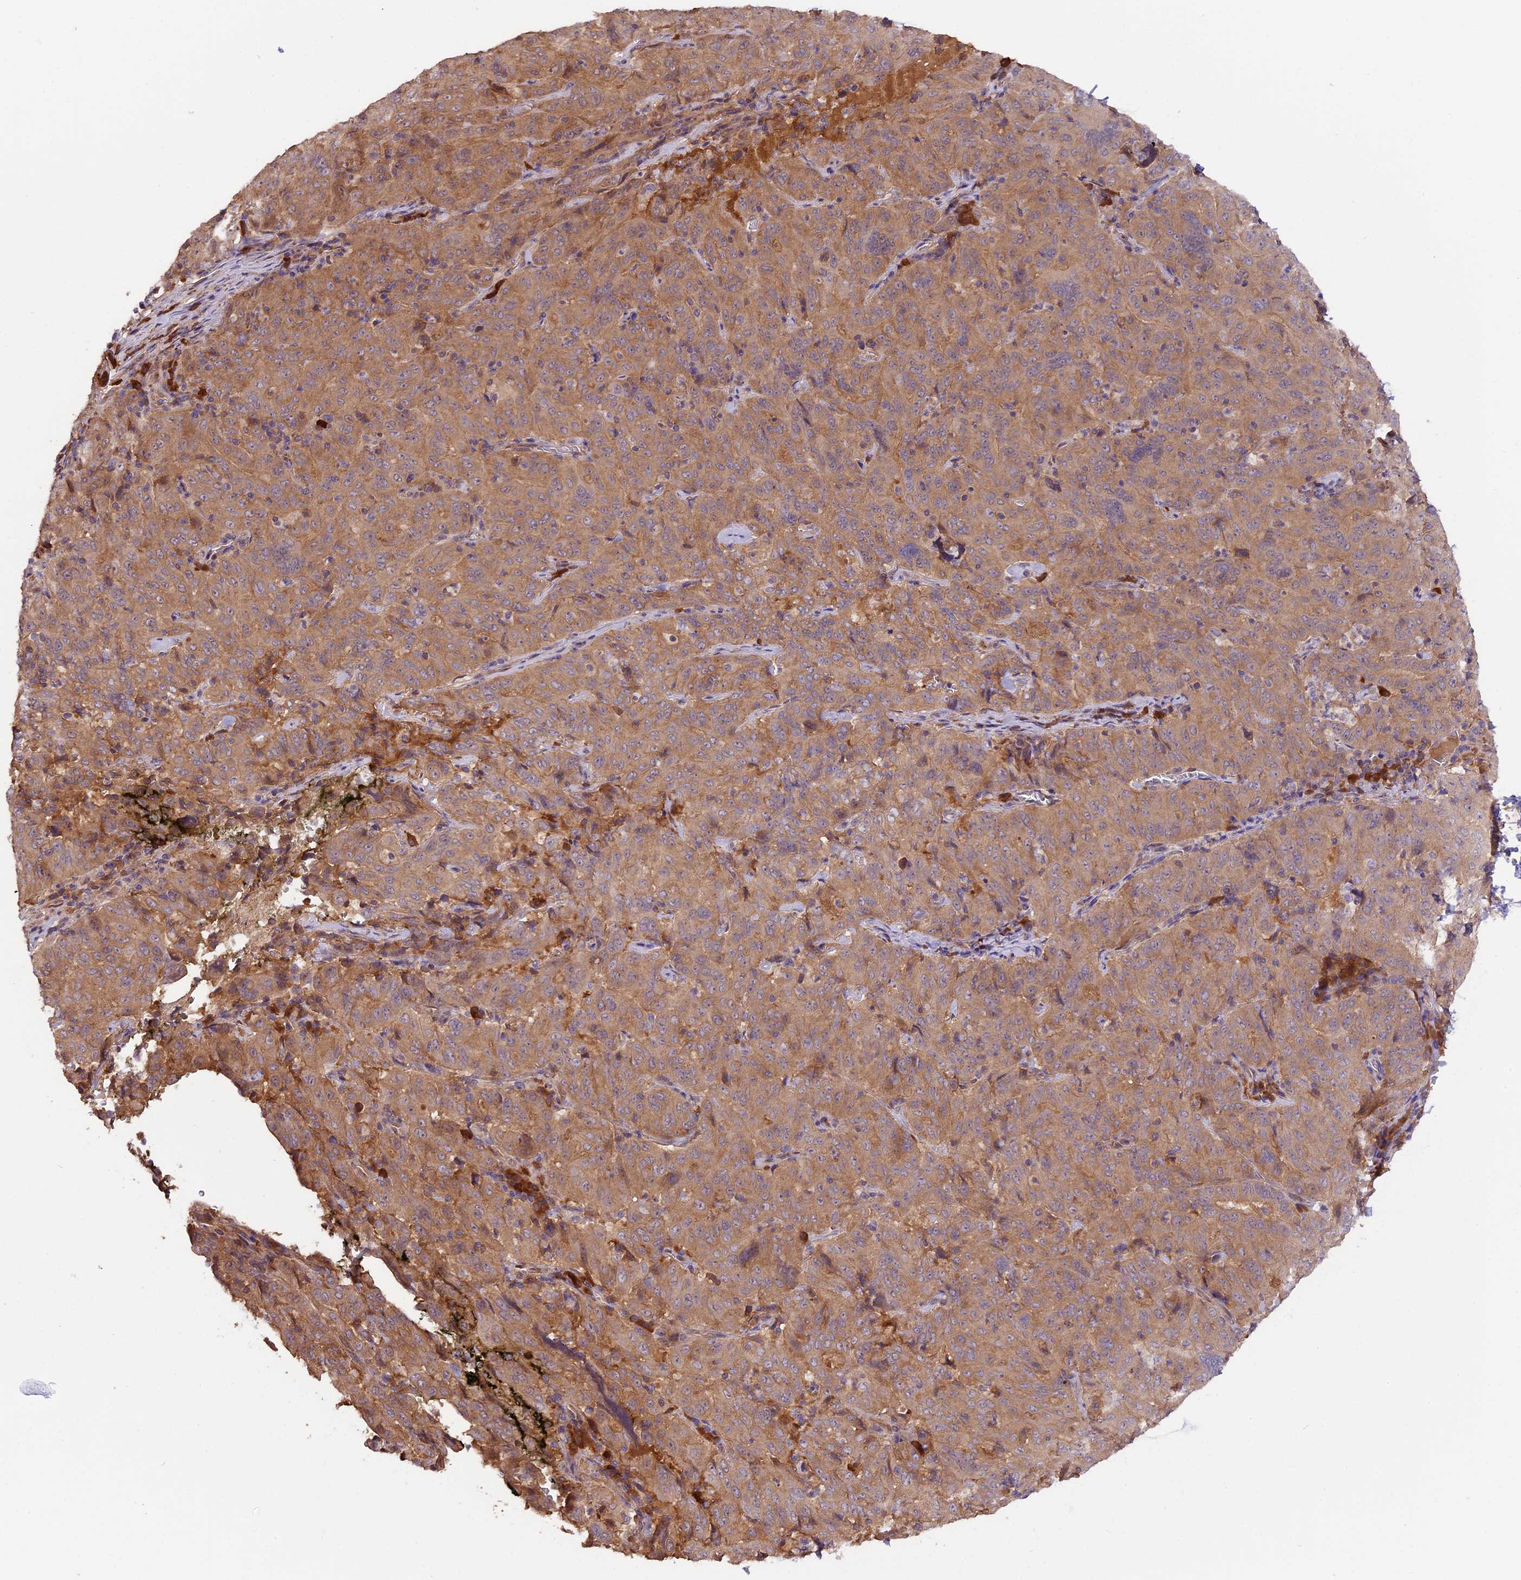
{"staining": {"intensity": "moderate", "quantity": ">75%", "location": "cytoplasmic/membranous"}, "tissue": "pancreatic cancer", "cell_type": "Tumor cells", "image_type": "cancer", "snomed": [{"axis": "morphology", "description": "Adenocarcinoma, NOS"}, {"axis": "topography", "description": "Pancreas"}], "caption": "Immunohistochemical staining of human pancreatic cancer demonstrates moderate cytoplasmic/membranous protein staining in about >75% of tumor cells.", "gene": "SETD6", "patient": {"sex": "male", "age": 63}}